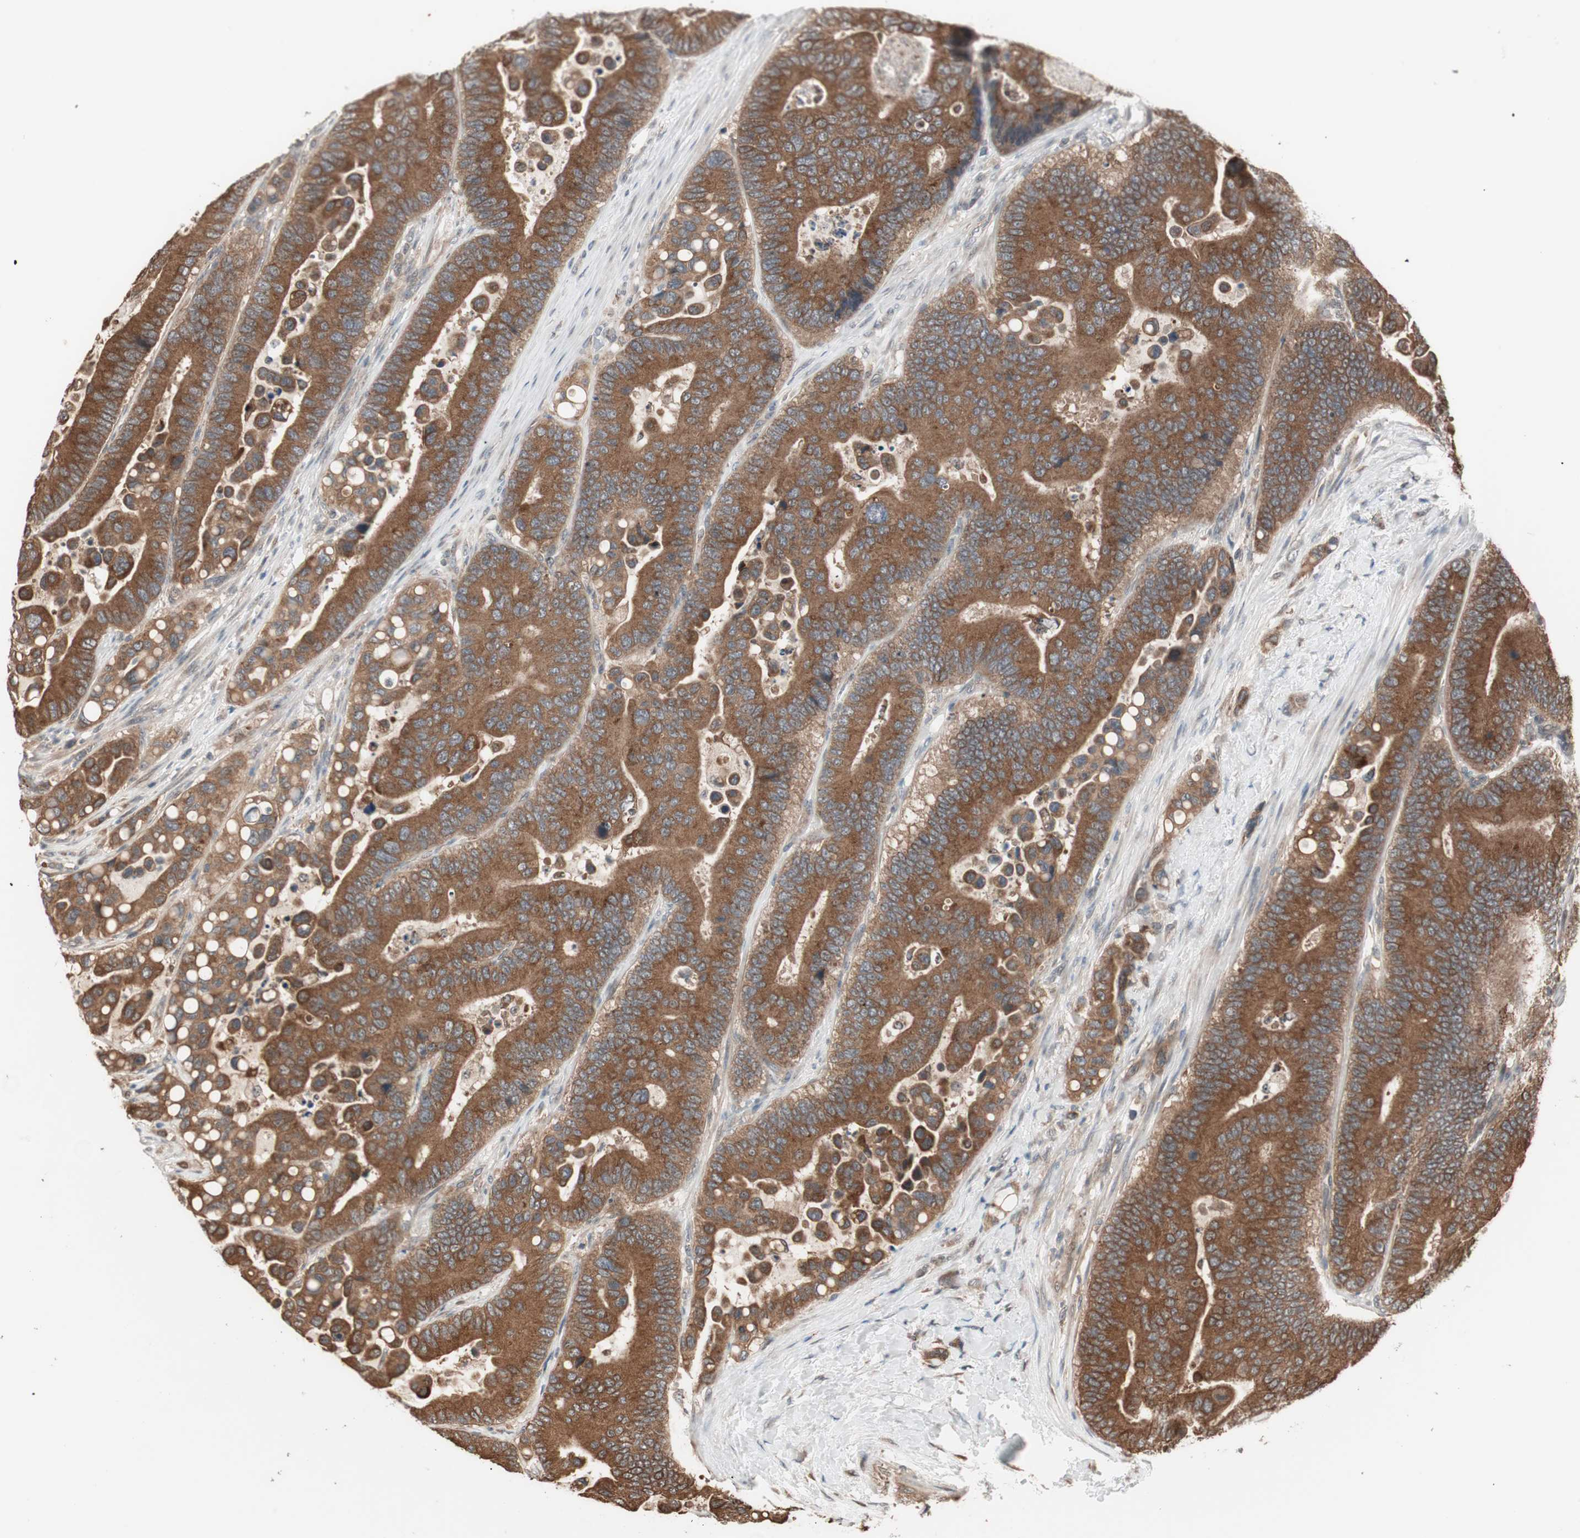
{"staining": {"intensity": "strong", "quantity": ">75%", "location": "cytoplasmic/membranous"}, "tissue": "colorectal cancer", "cell_type": "Tumor cells", "image_type": "cancer", "snomed": [{"axis": "morphology", "description": "Normal tissue, NOS"}, {"axis": "morphology", "description": "Adenocarcinoma, NOS"}, {"axis": "topography", "description": "Colon"}], "caption": "IHC histopathology image of human colorectal cancer stained for a protein (brown), which reveals high levels of strong cytoplasmic/membranous staining in about >75% of tumor cells.", "gene": "FBXO5", "patient": {"sex": "male", "age": 82}}